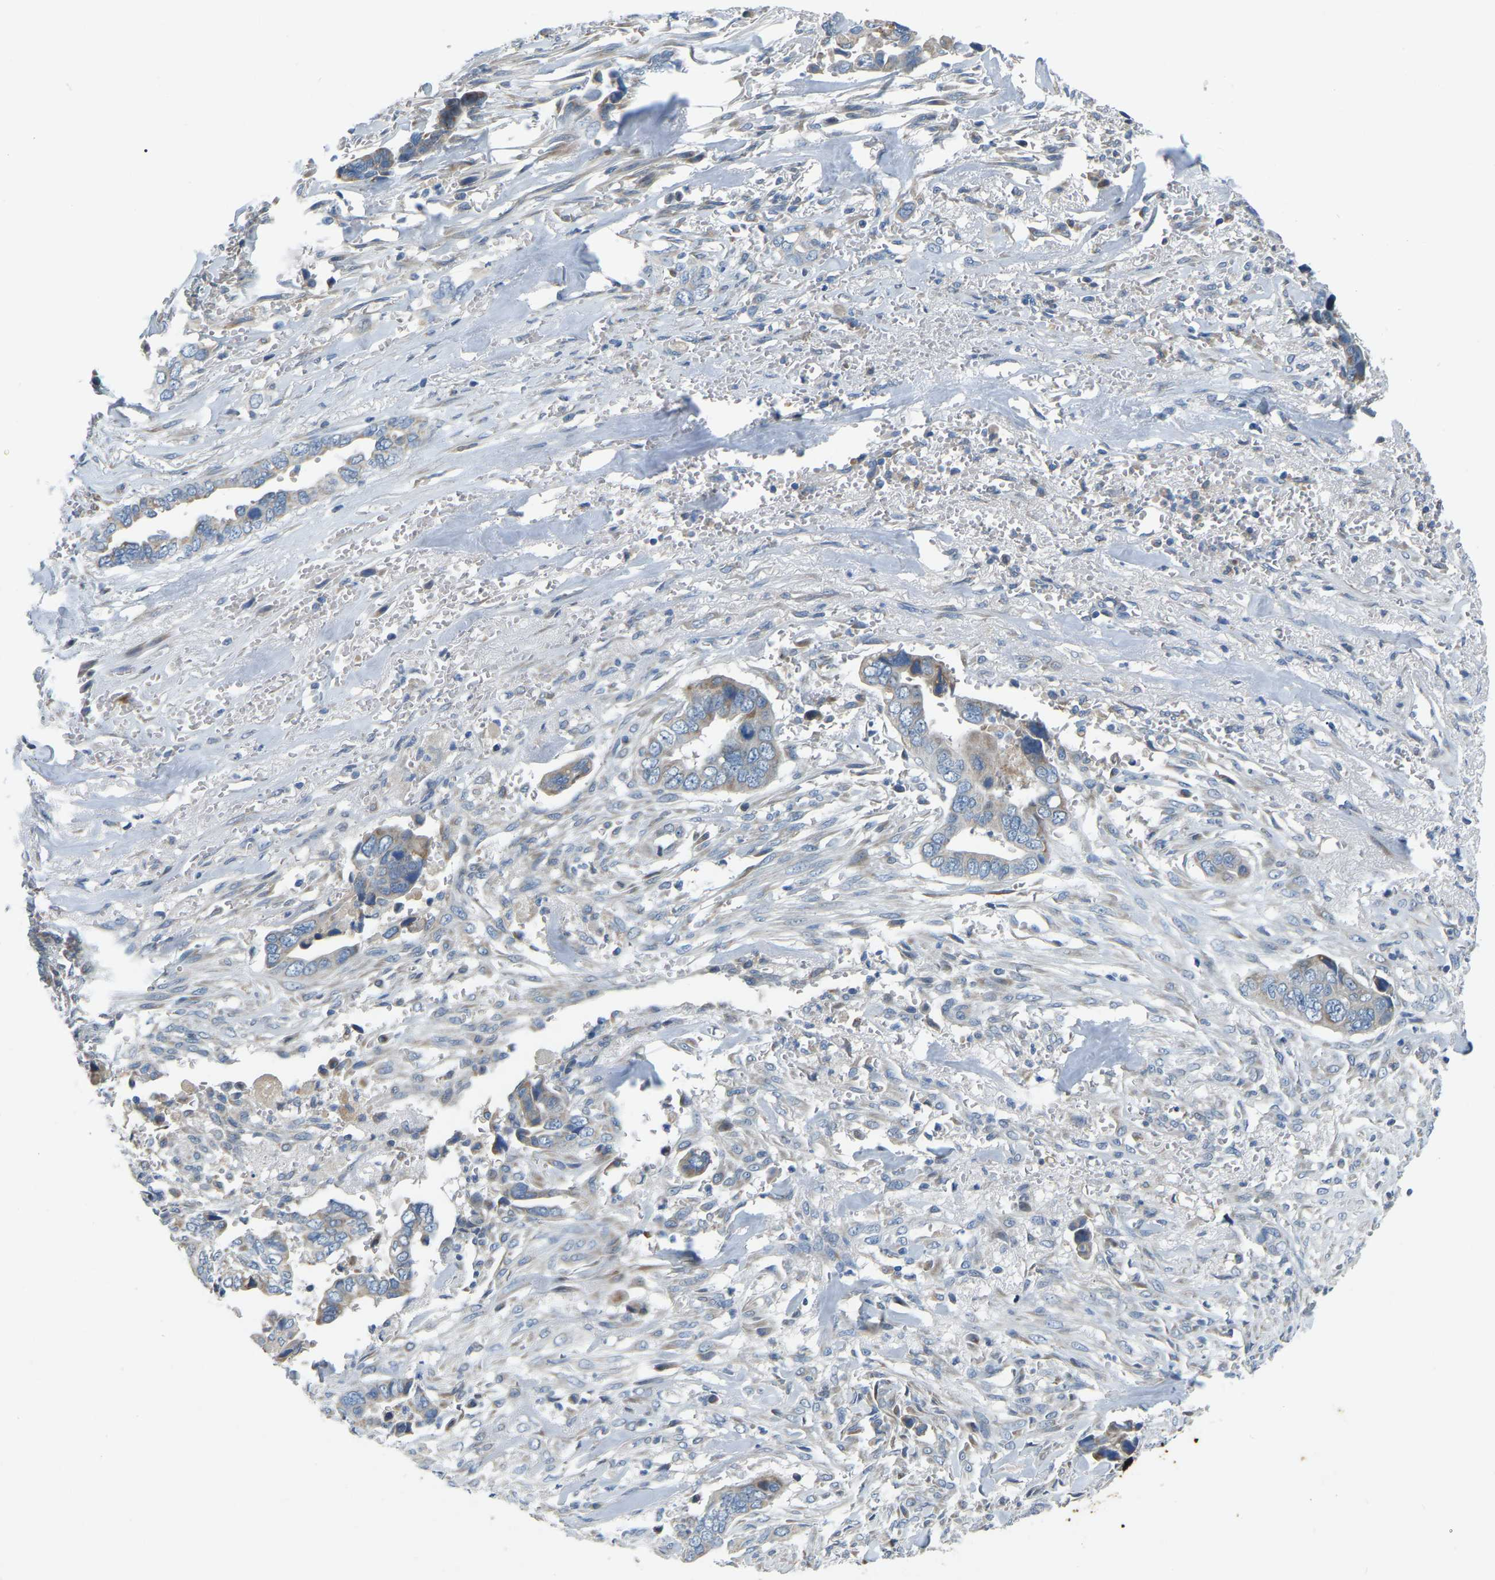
{"staining": {"intensity": "weak", "quantity": "<25%", "location": "cytoplasmic/membranous"}, "tissue": "liver cancer", "cell_type": "Tumor cells", "image_type": "cancer", "snomed": [{"axis": "morphology", "description": "Cholangiocarcinoma"}, {"axis": "topography", "description": "Liver"}], "caption": "Tumor cells are negative for brown protein staining in cholangiocarcinoma (liver).", "gene": "PARL", "patient": {"sex": "female", "age": 79}}